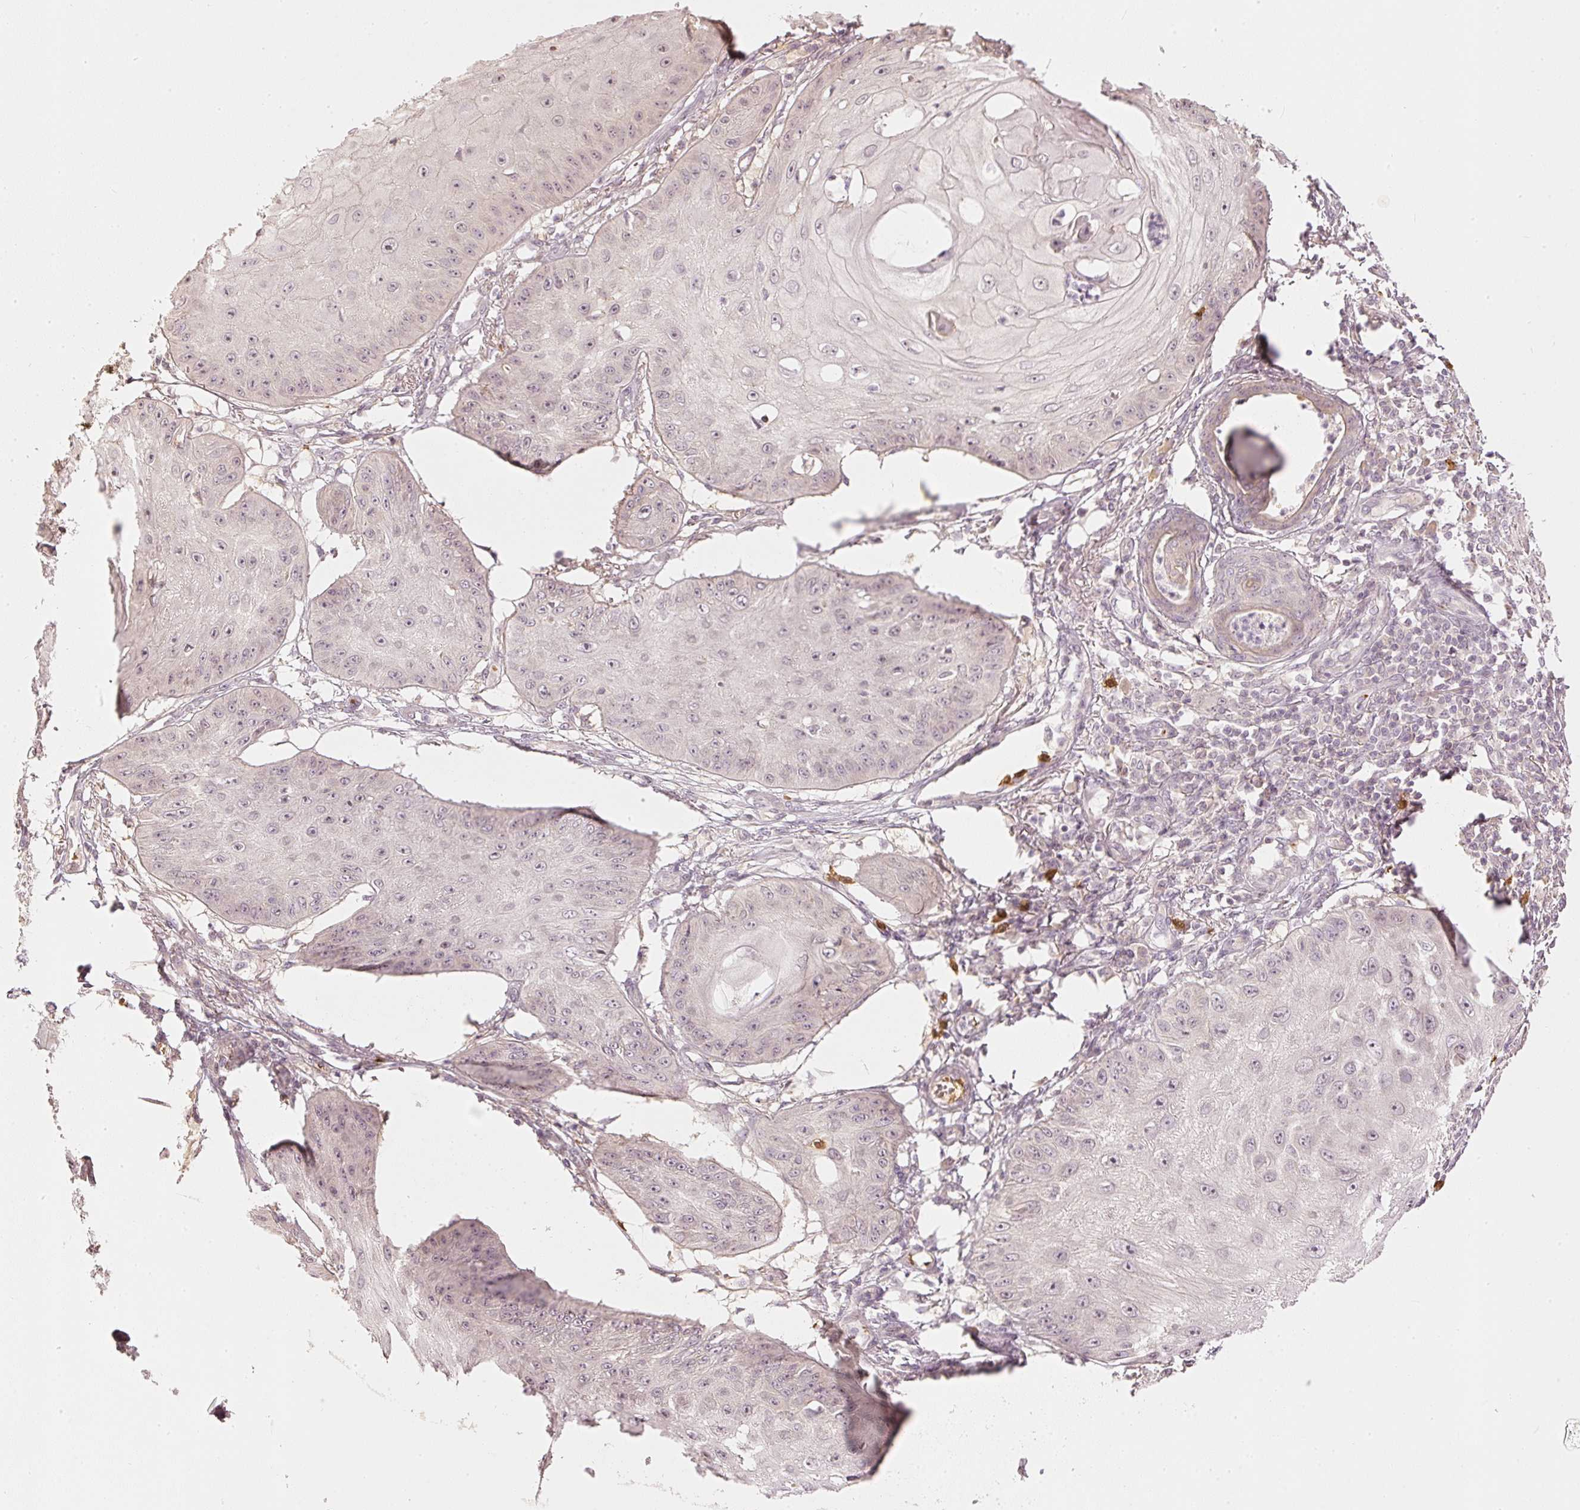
{"staining": {"intensity": "weak", "quantity": "25%-75%", "location": "nuclear"}, "tissue": "skin cancer", "cell_type": "Tumor cells", "image_type": "cancer", "snomed": [{"axis": "morphology", "description": "Squamous cell carcinoma, NOS"}, {"axis": "topography", "description": "Skin"}], "caption": "Human squamous cell carcinoma (skin) stained for a protein (brown) exhibits weak nuclear positive expression in about 25%-75% of tumor cells.", "gene": "GZMA", "patient": {"sex": "male", "age": 70}}